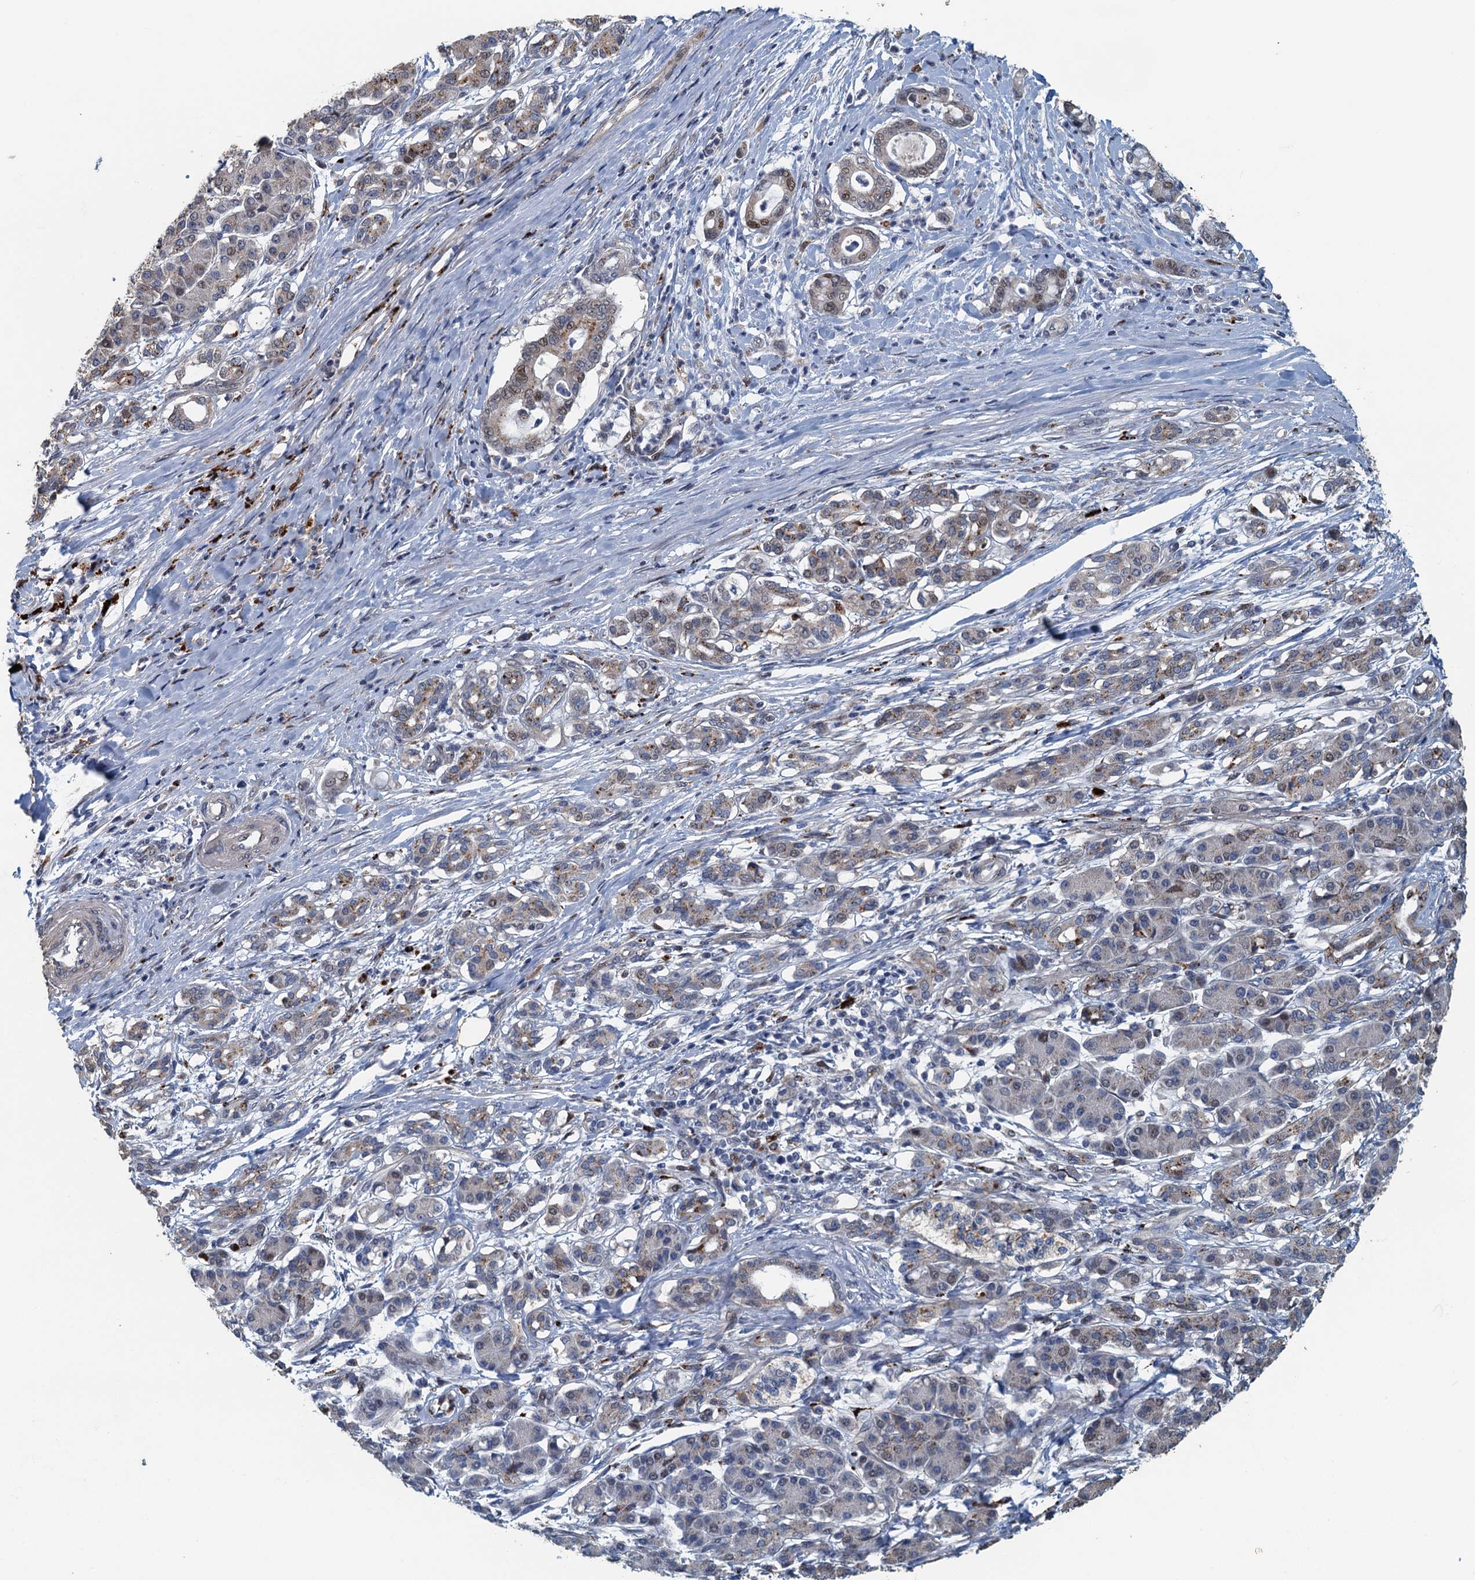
{"staining": {"intensity": "moderate", "quantity": "<25%", "location": "nuclear"}, "tissue": "pancreatic cancer", "cell_type": "Tumor cells", "image_type": "cancer", "snomed": [{"axis": "morphology", "description": "Adenocarcinoma, NOS"}, {"axis": "topography", "description": "Pancreas"}], "caption": "Tumor cells demonstrate moderate nuclear expression in approximately <25% of cells in pancreatic adenocarcinoma.", "gene": "AGRN", "patient": {"sex": "female", "age": 55}}